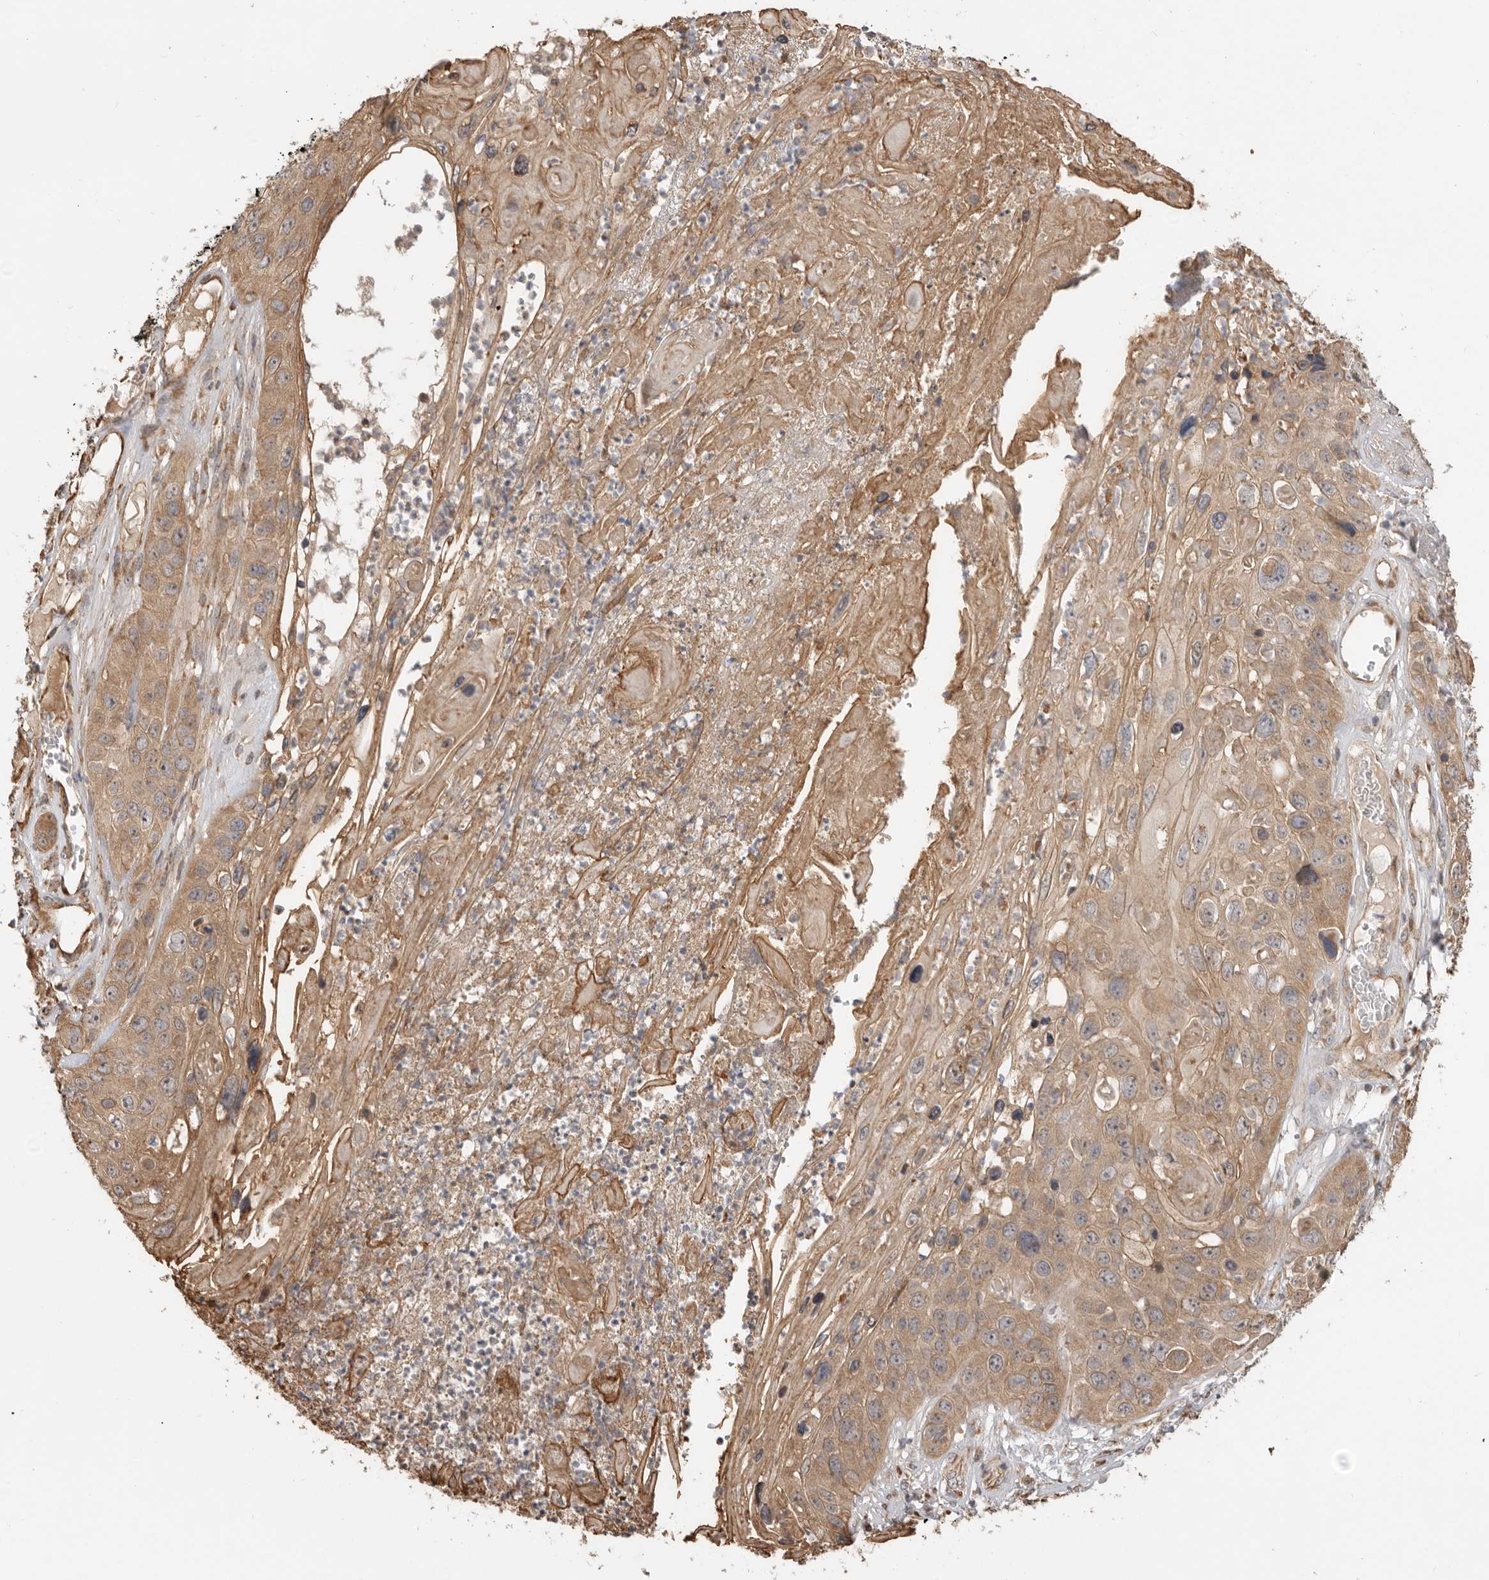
{"staining": {"intensity": "moderate", "quantity": ">75%", "location": "cytoplasmic/membranous"}, "tissue": "skin cancer", "cell_type": "Tumor cells", "image_type": "cancer", "snomed": [{"axis": "morphology", "description": "Squamous cell carcinoma, NOS"}, {"axis": "topography", "description": "Skin"}], "caption": "Immunohistochemistry (IHC) of human skin cancer (squamous cell carcinoma) reveals medium levels of moderate cytoplasmic/membranous positivity in approximately >75% of tumor cells. The staining is performed using DAB (3,3'-diaminobenzidine) brown chromogen to label protein expression. The nuclei are counter-stained blue using hematoxylin.", "gene": "DPH7", "patient": {"sex": "male", "age": 55}}